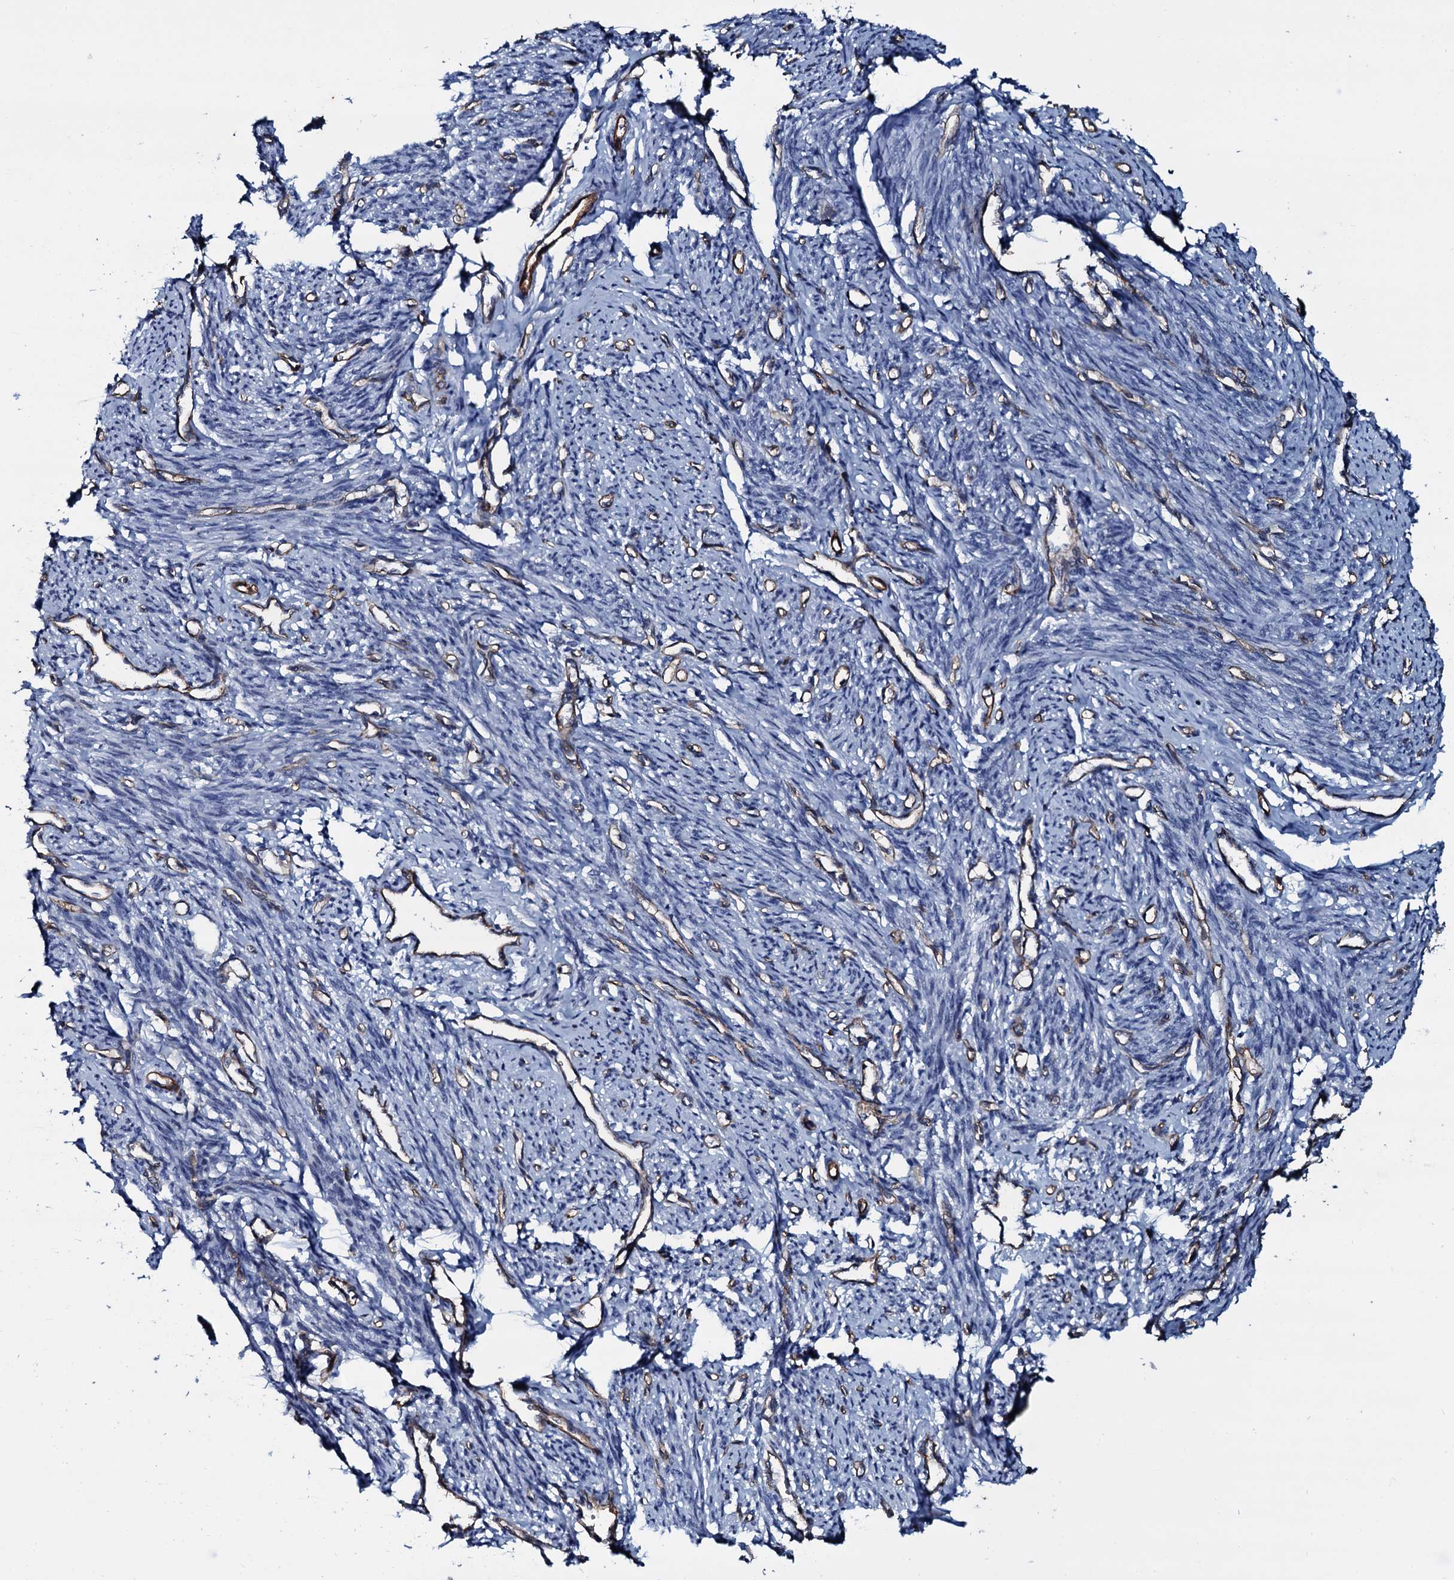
{"staining": {"intensity": "negative", "quantity": "none", "location": "none"}, "tissue": "smooth muscle", "cell_type": "Smooth muscle cells", "image_type": "normal", "snomed": [{"axis": "morphology", "description": "Normal tissue, NOS"}, {"axis": "topography", "description": "Smooth muscle"}, {"axis": "topography", "description": "Uterus"}], "caption": "This is a photomicrograph of immunohistochemistry staining of benign smooth muscle, which shows no staining in smooth muscle cells.", "gene": "CLEC14A", "patient": {"sex": "female", "age": 59}}